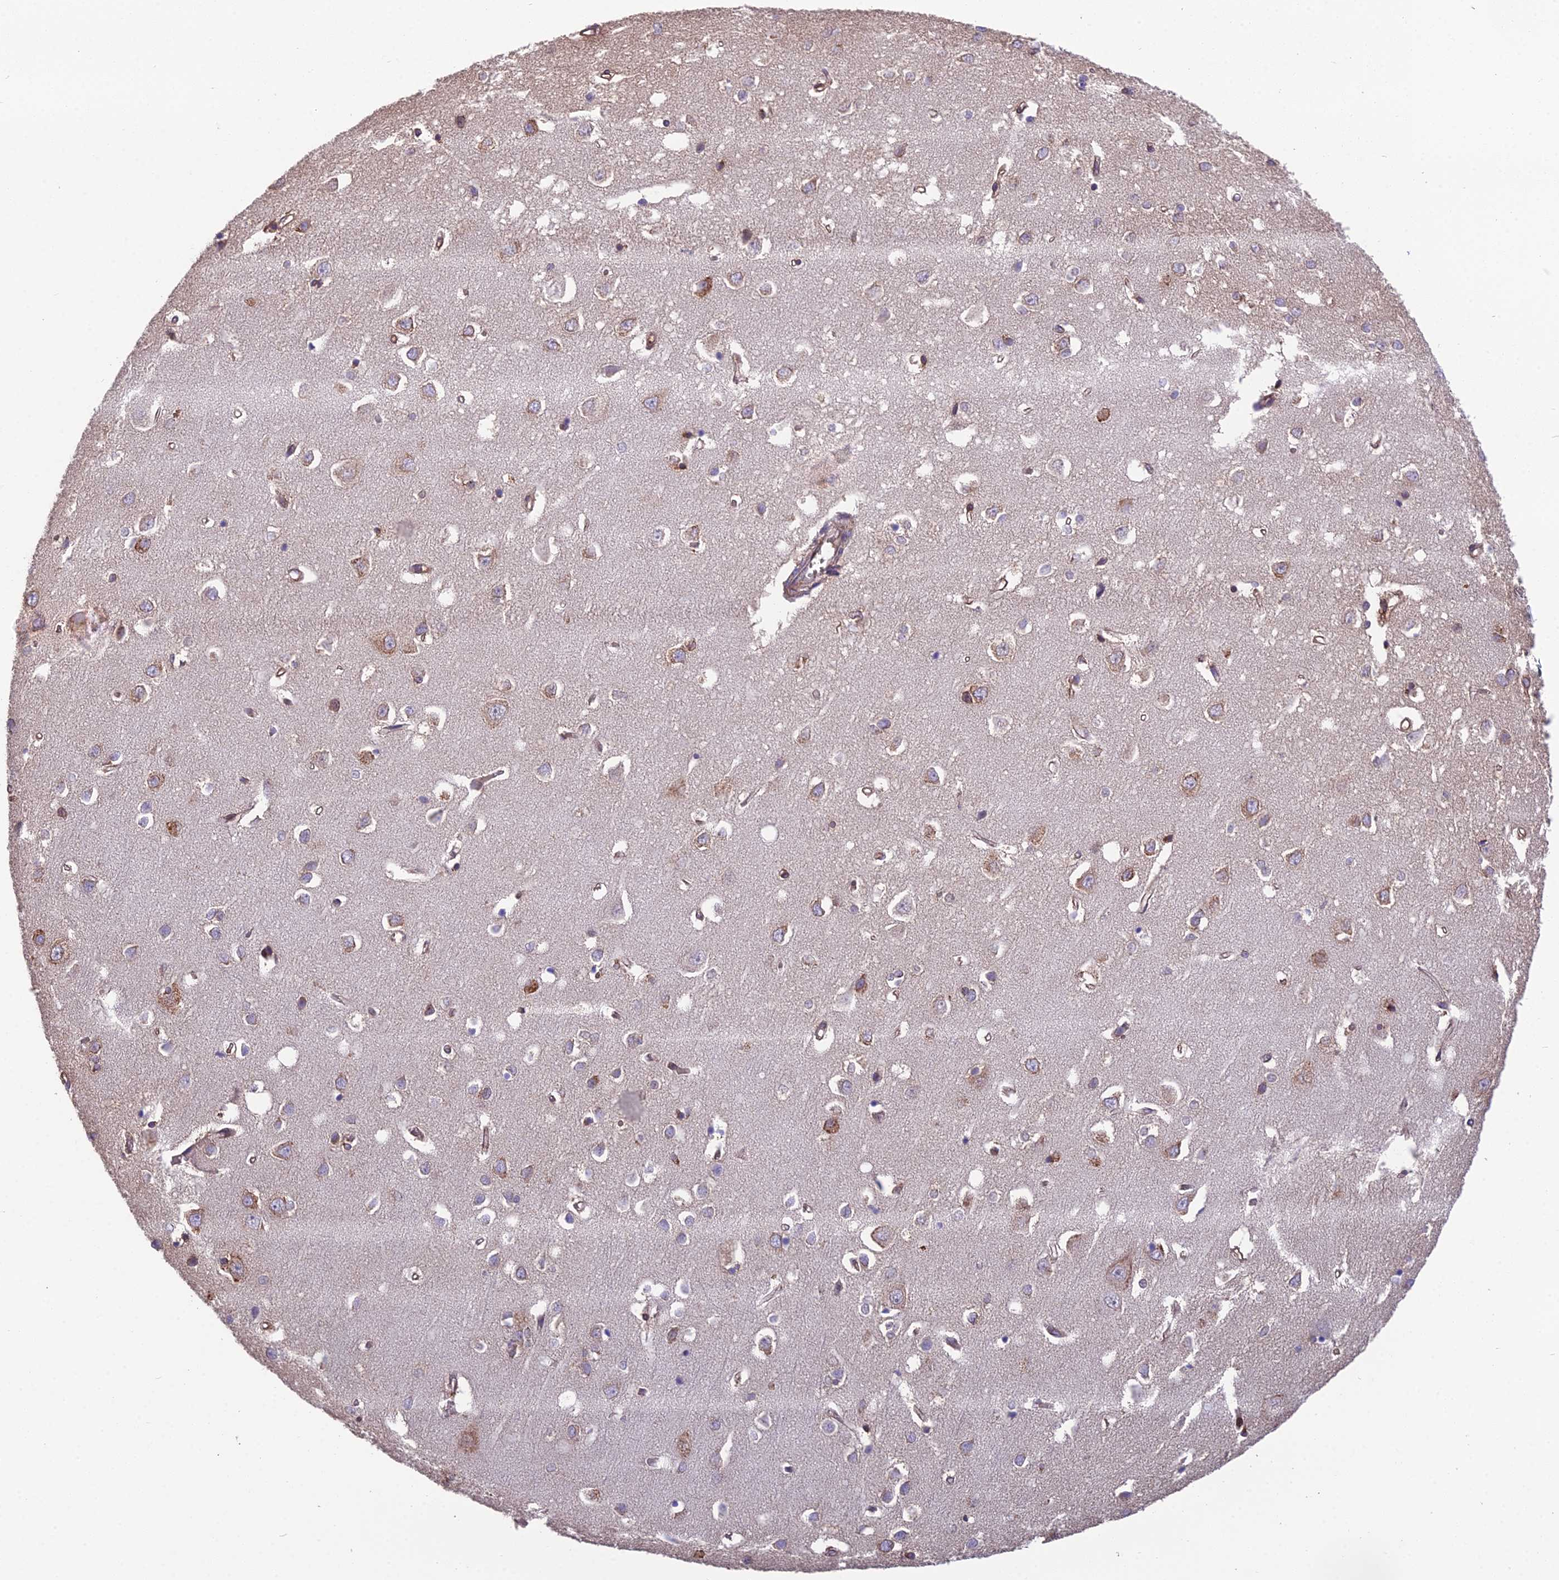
{"staining": {"intensity": "weak", "quantity": ">75%", "location": "cytoplasmic/membranous"}, "tissue": "cerebral cortex", "cell_type": "Endothelial cells", "image_type": "normal", "snomed": [{"axis": "morphology", "description": "Normal tissue, NOS"}, {"axis": "topography", "description": "Cerebral cortex"}], "caption": "Immunohistochemical staining of unremarkable human cerebral cortex reveals low levels of weak cytoplasmic/membranous expression in about >75% of endothelial cells.", "gene": "BLOC1S4", "patient": {"sex": "female", "age": 64}}